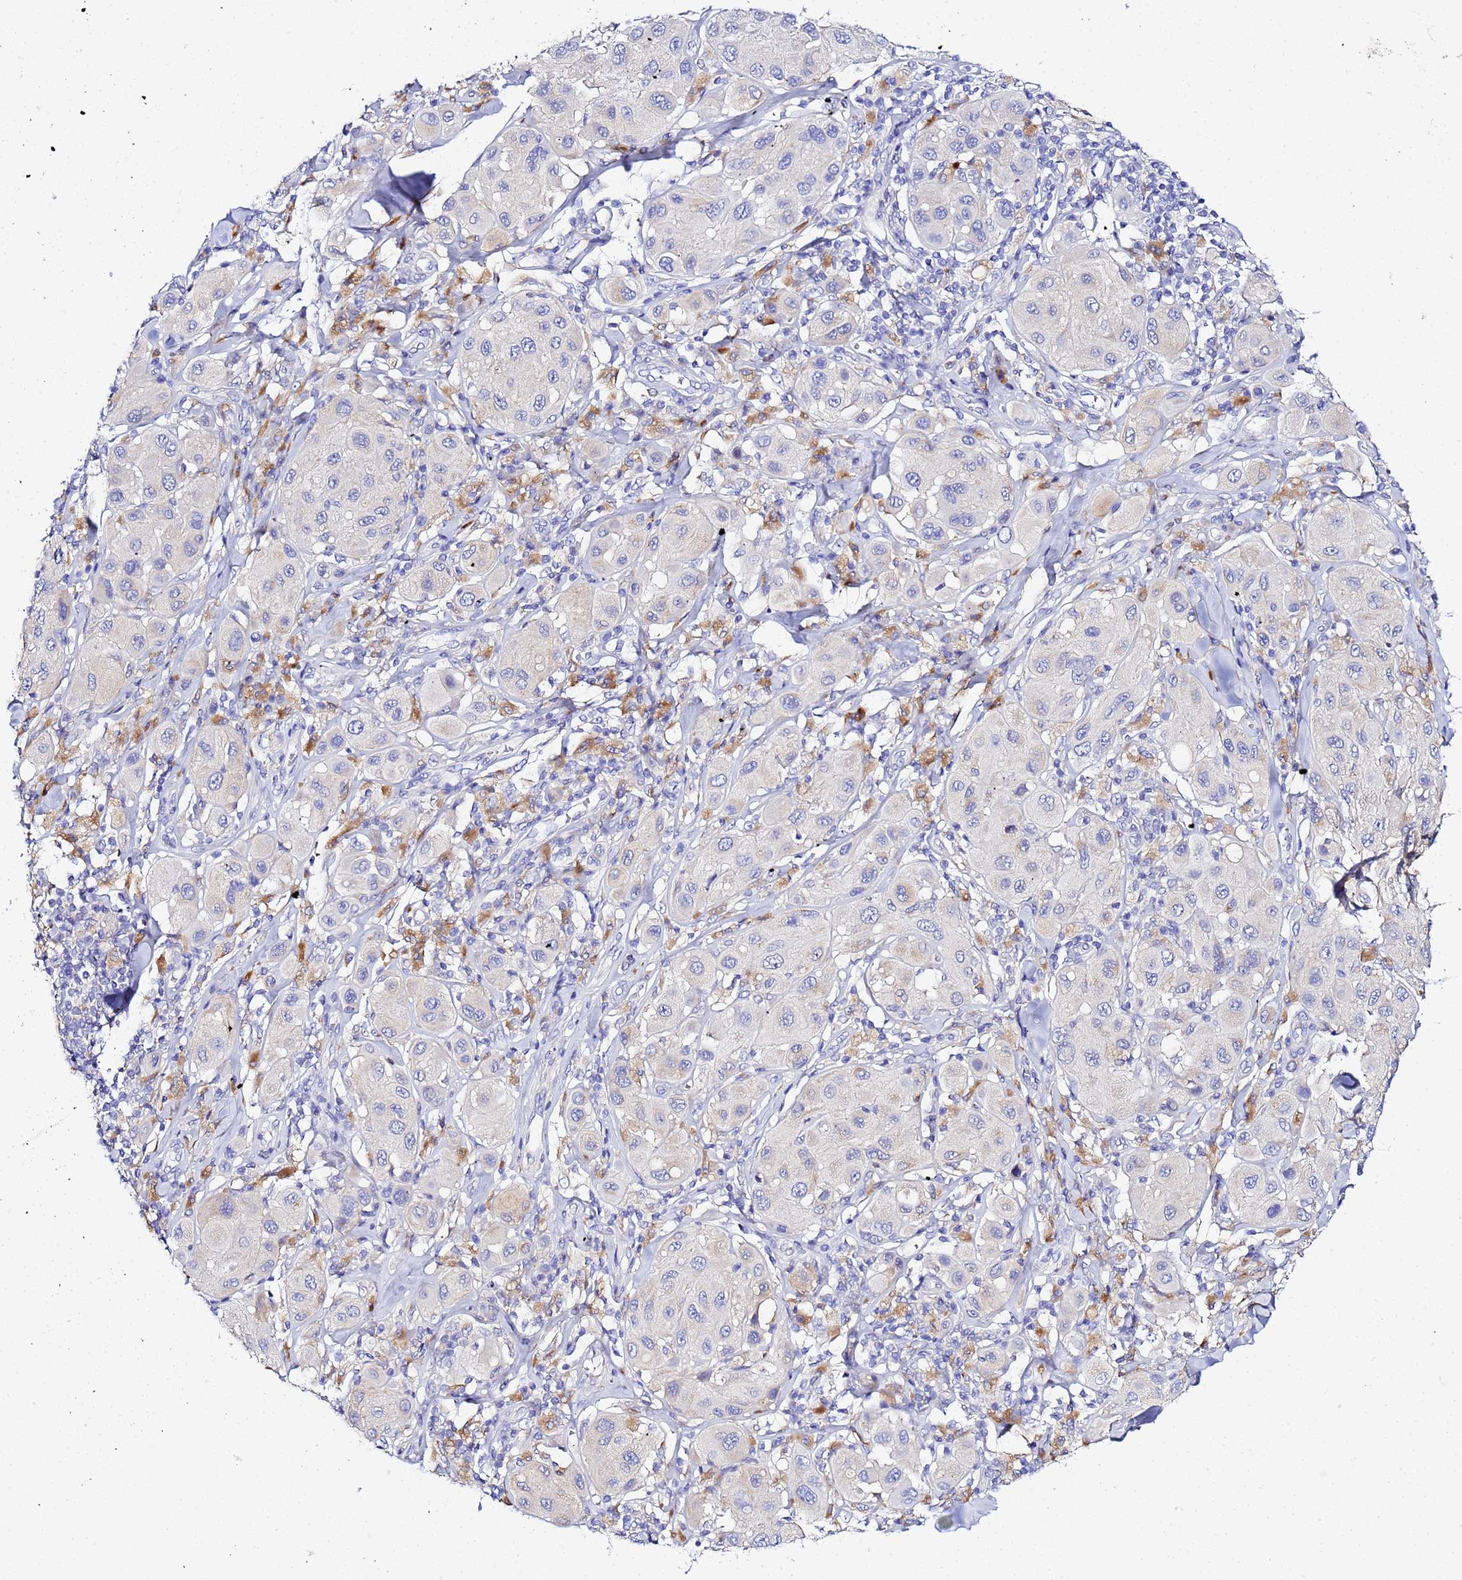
{"staining": {"intensity": "negative", "quantity": "none", "location": "none"}, "tissue": "melanoma", "cell_type": "Tumor cells", "image_type": "cancer", "snomed": [{"axis": "morphology", "description": "Malignant melanoma, Metastatic site"}, {"axis": "topography", "description": "Skin"}], "caption": "An immunohistochemistry image of malignant melanoma (metastatic site) is shown. There is no staining in tumor cells of malignant melanoma (metastatic site).", "gene": "VTI1B", "patient": {"sex": "male", "age": 41}}